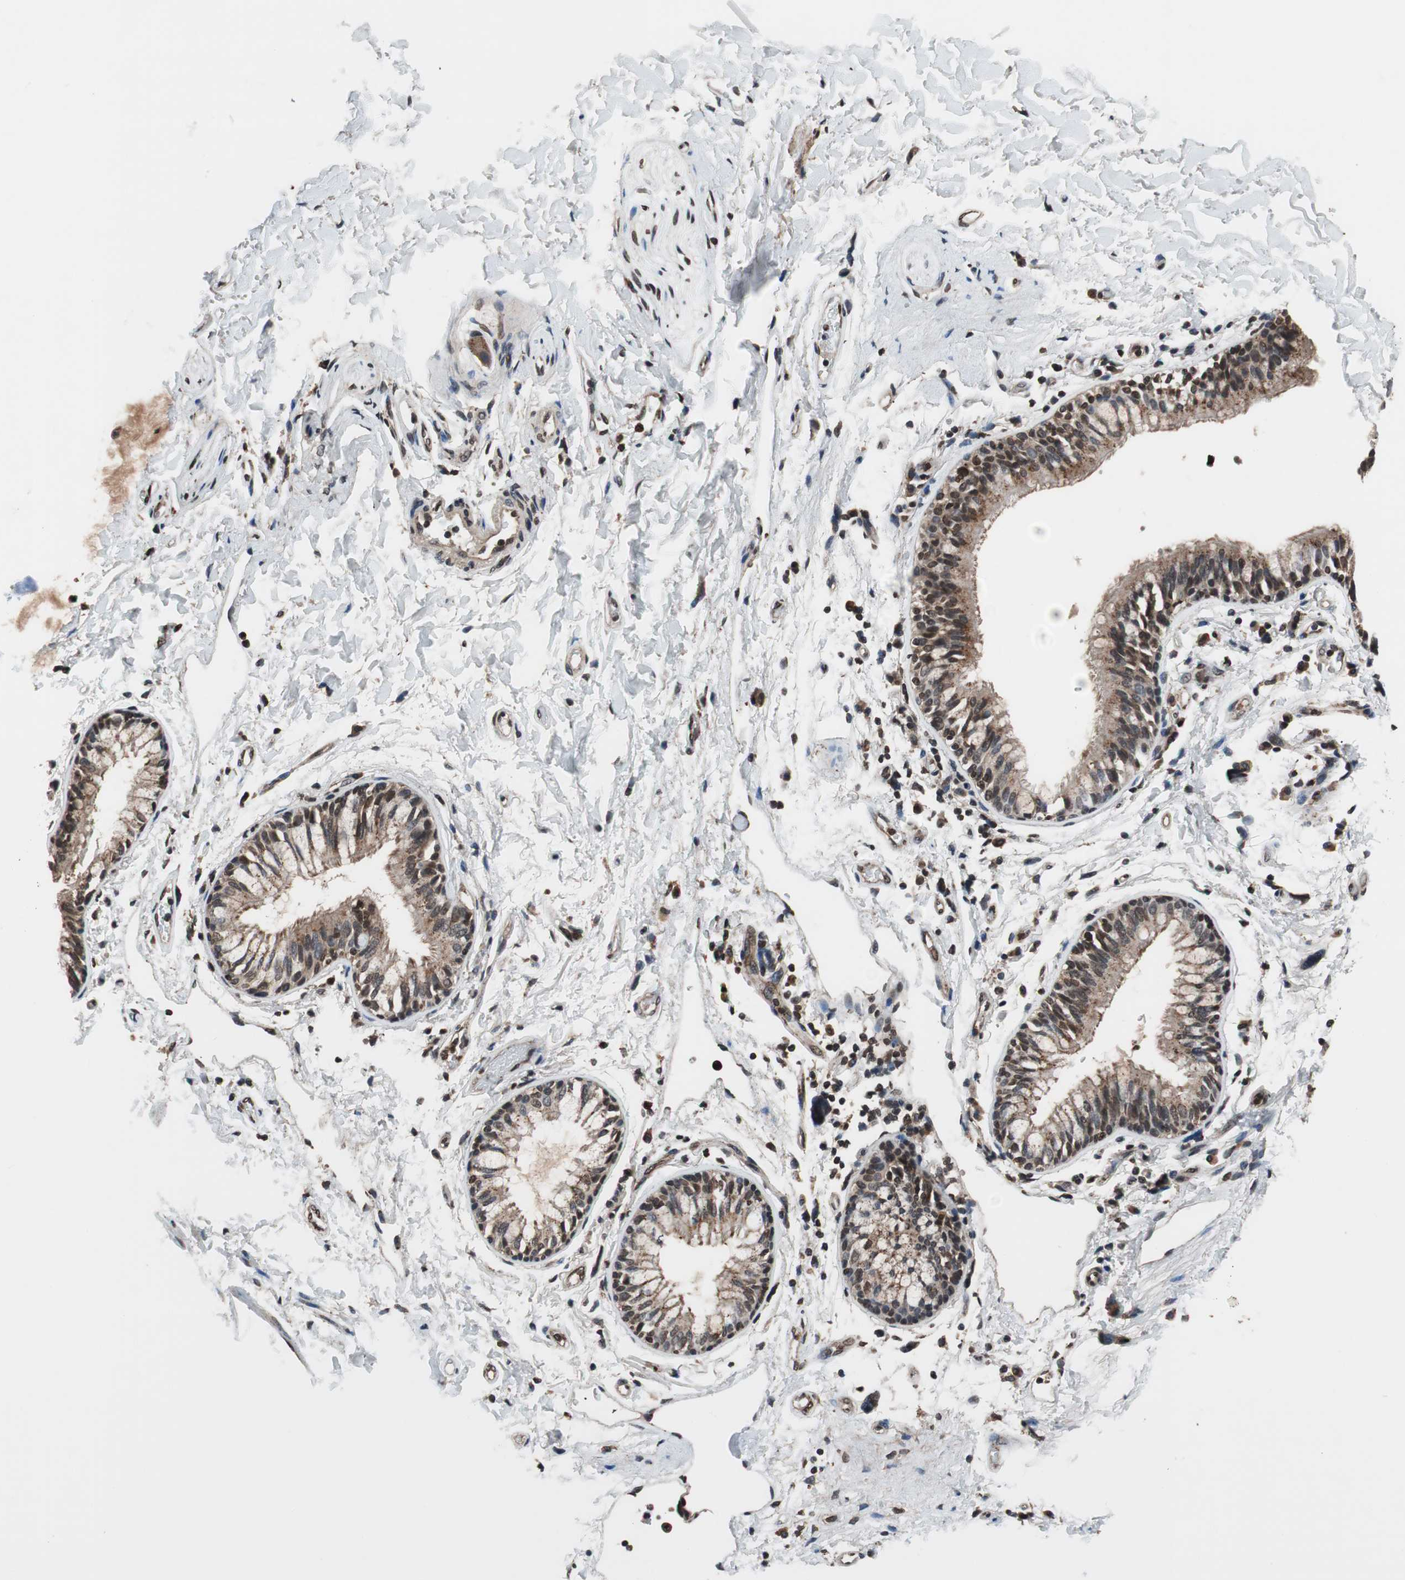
{"staining": {"intensity": "weak", "quantity": "25%-75%", "location": "cytoplasmic/membranous,nuclear"}, "tissue": "adipose tissue", "cell_type": "Adipocytes", "image_type": "normal", "snomed": [{"axis": "morphology", "description": "Normal tissue, NOS"}, {"axis": "topography", "description": "Cartilage tissue"}, {"axis": "topography", "description": "Bronchus"}], "caption": "Weak cytoplasmic/membranous,nuclear protein expression is identified in approximately 25%-75% of adipocytes in adipose tissue.", "gene": "RFC1", "patient": {"sex": "female", "age": 73}}